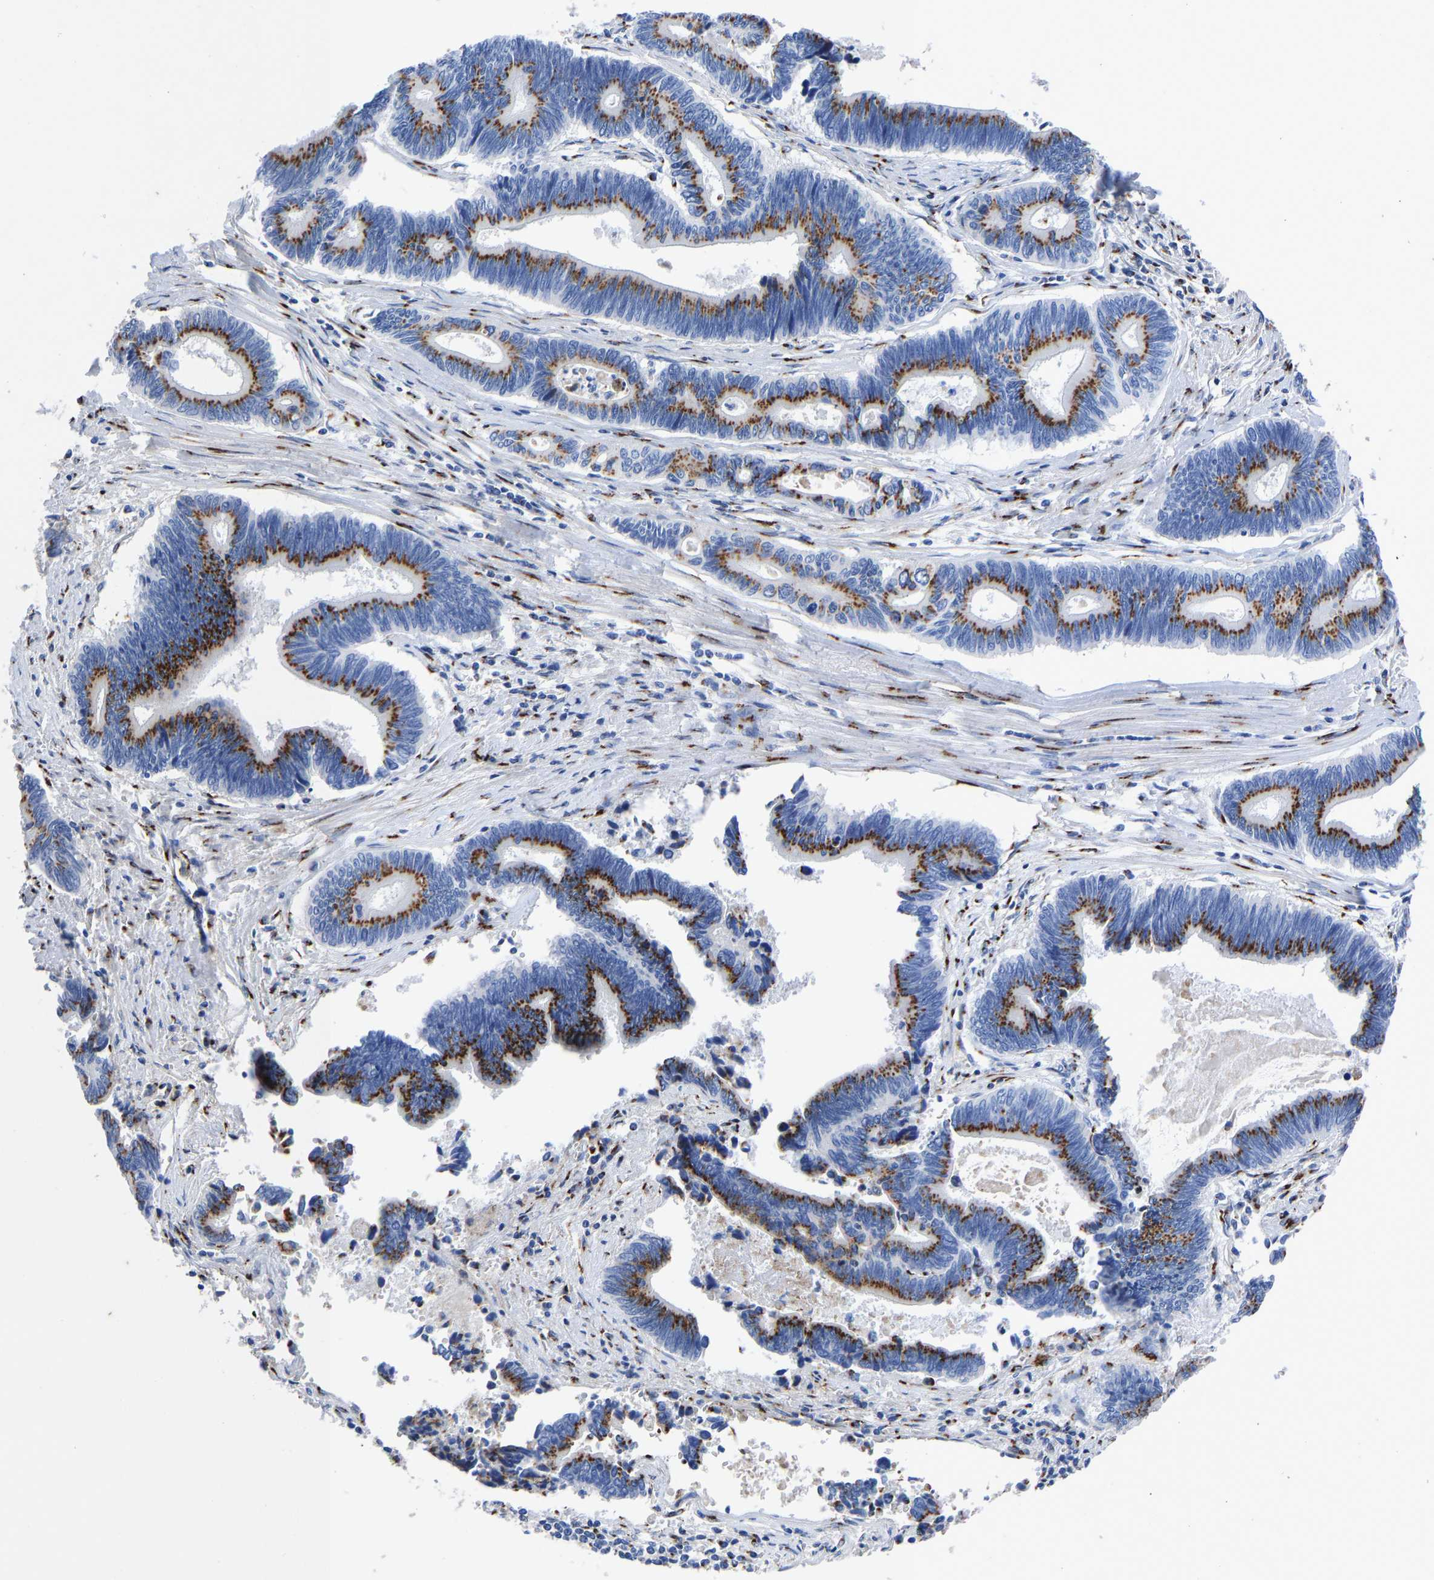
{"staining": {"intensity": "strong", "quantity": ">75%", "location": "cytoplasmic/membranous"}, "tissue": "pancreatic cancer", "cell_type": "Tumor cells", "image_type": "cancer", "snomed": [{"axis": "morphology", "description": "Adenocarcinoma, NOS"}, {"axis": "topography", "description": "Pancreas"}], "caption": "Immunohistochemical staining of pancreatic cancer (adenocarcinoma) reveals high levels of strong cytoplasmic/membranous protein positivity in approximately >75% of tumor cells.", "gene": "TMEM87A", "patient": {"sex": "female", "age": 70}}